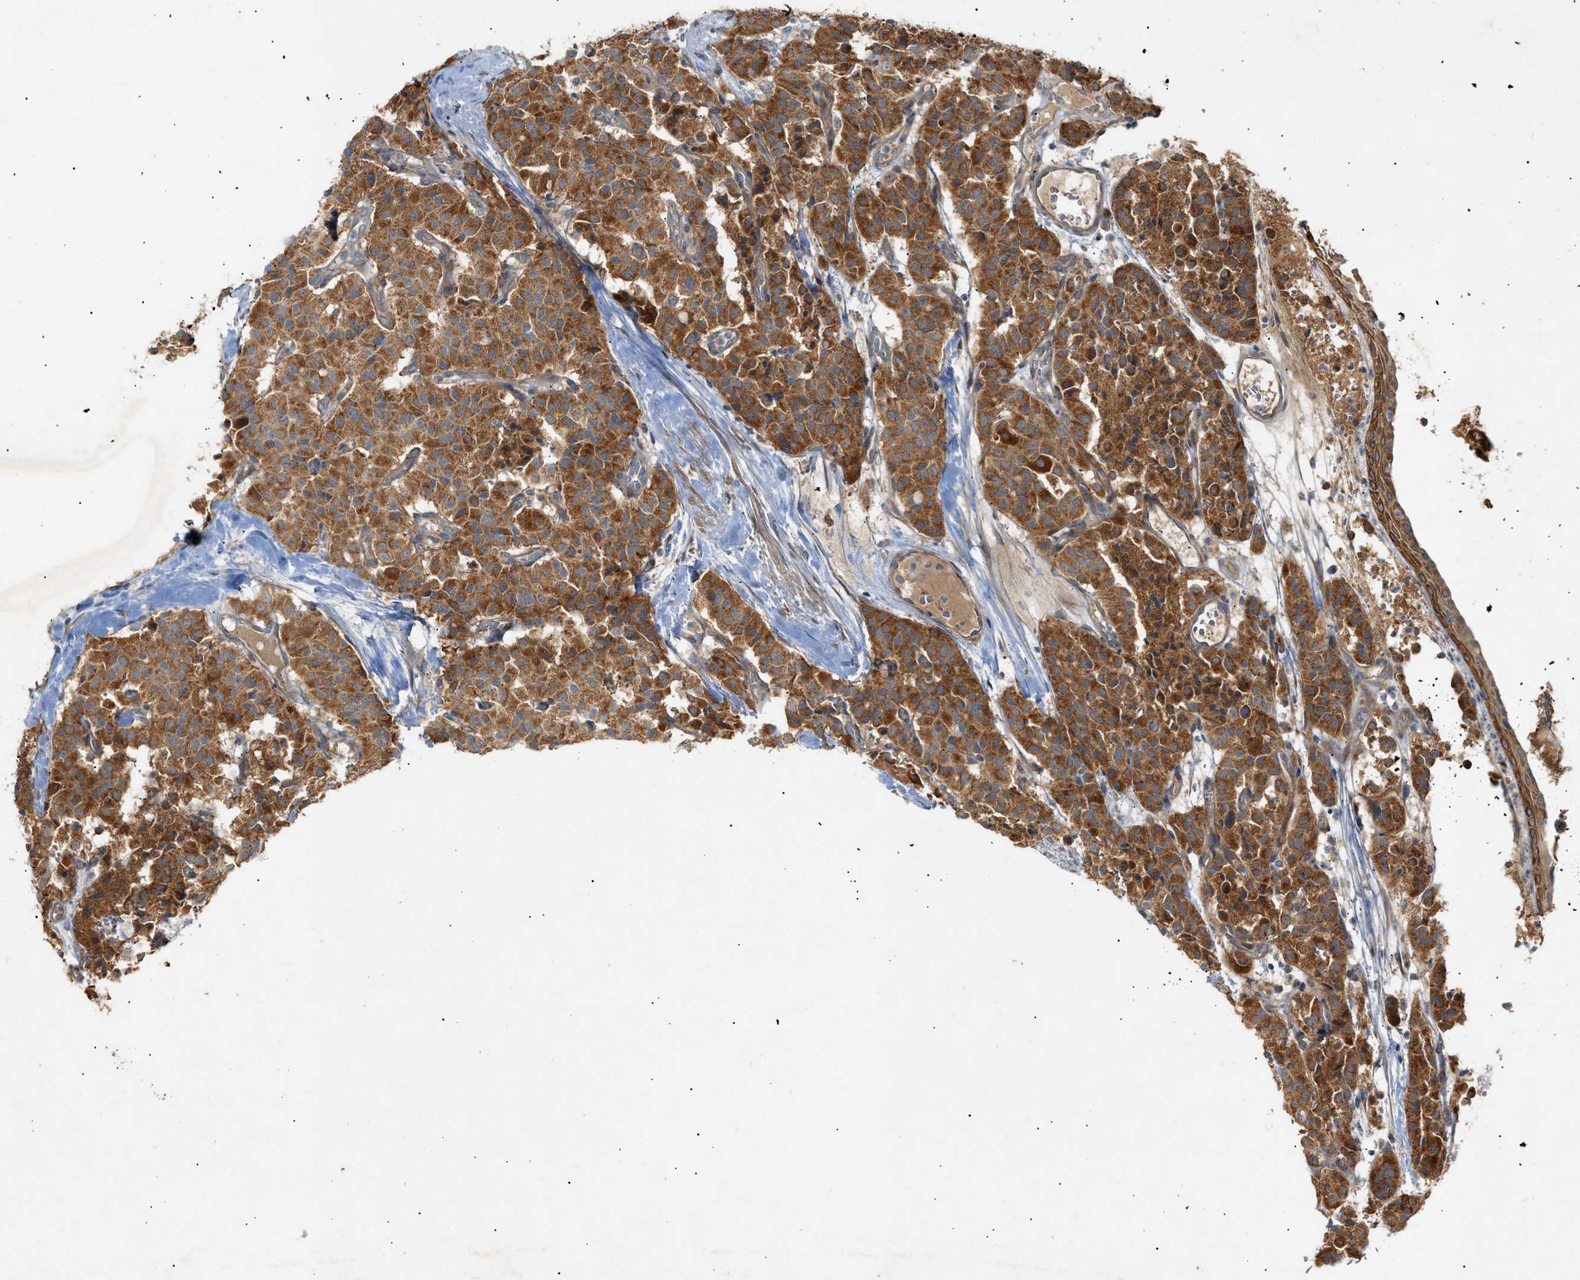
{"staining": {"intensity": "strong", "quantity": ">75%", "location": "cytoplasmic/membranous"}, "tissue": "carcinoid", "cell_type": "Tumor cells", "image_type": "cancer", "snomed": [{"axis": "morphology", "description": "Carcinoid, malignant, NOS"}, {"axis": "topography", "description": "Lung"}], "caption": "Protein expression analysis of carcinoid displays strong cytoplasmic/membranous staining in about >75% of tumor cells.", "gene": "MTCH1", "patient": {"sex": "male", "age": 30}}